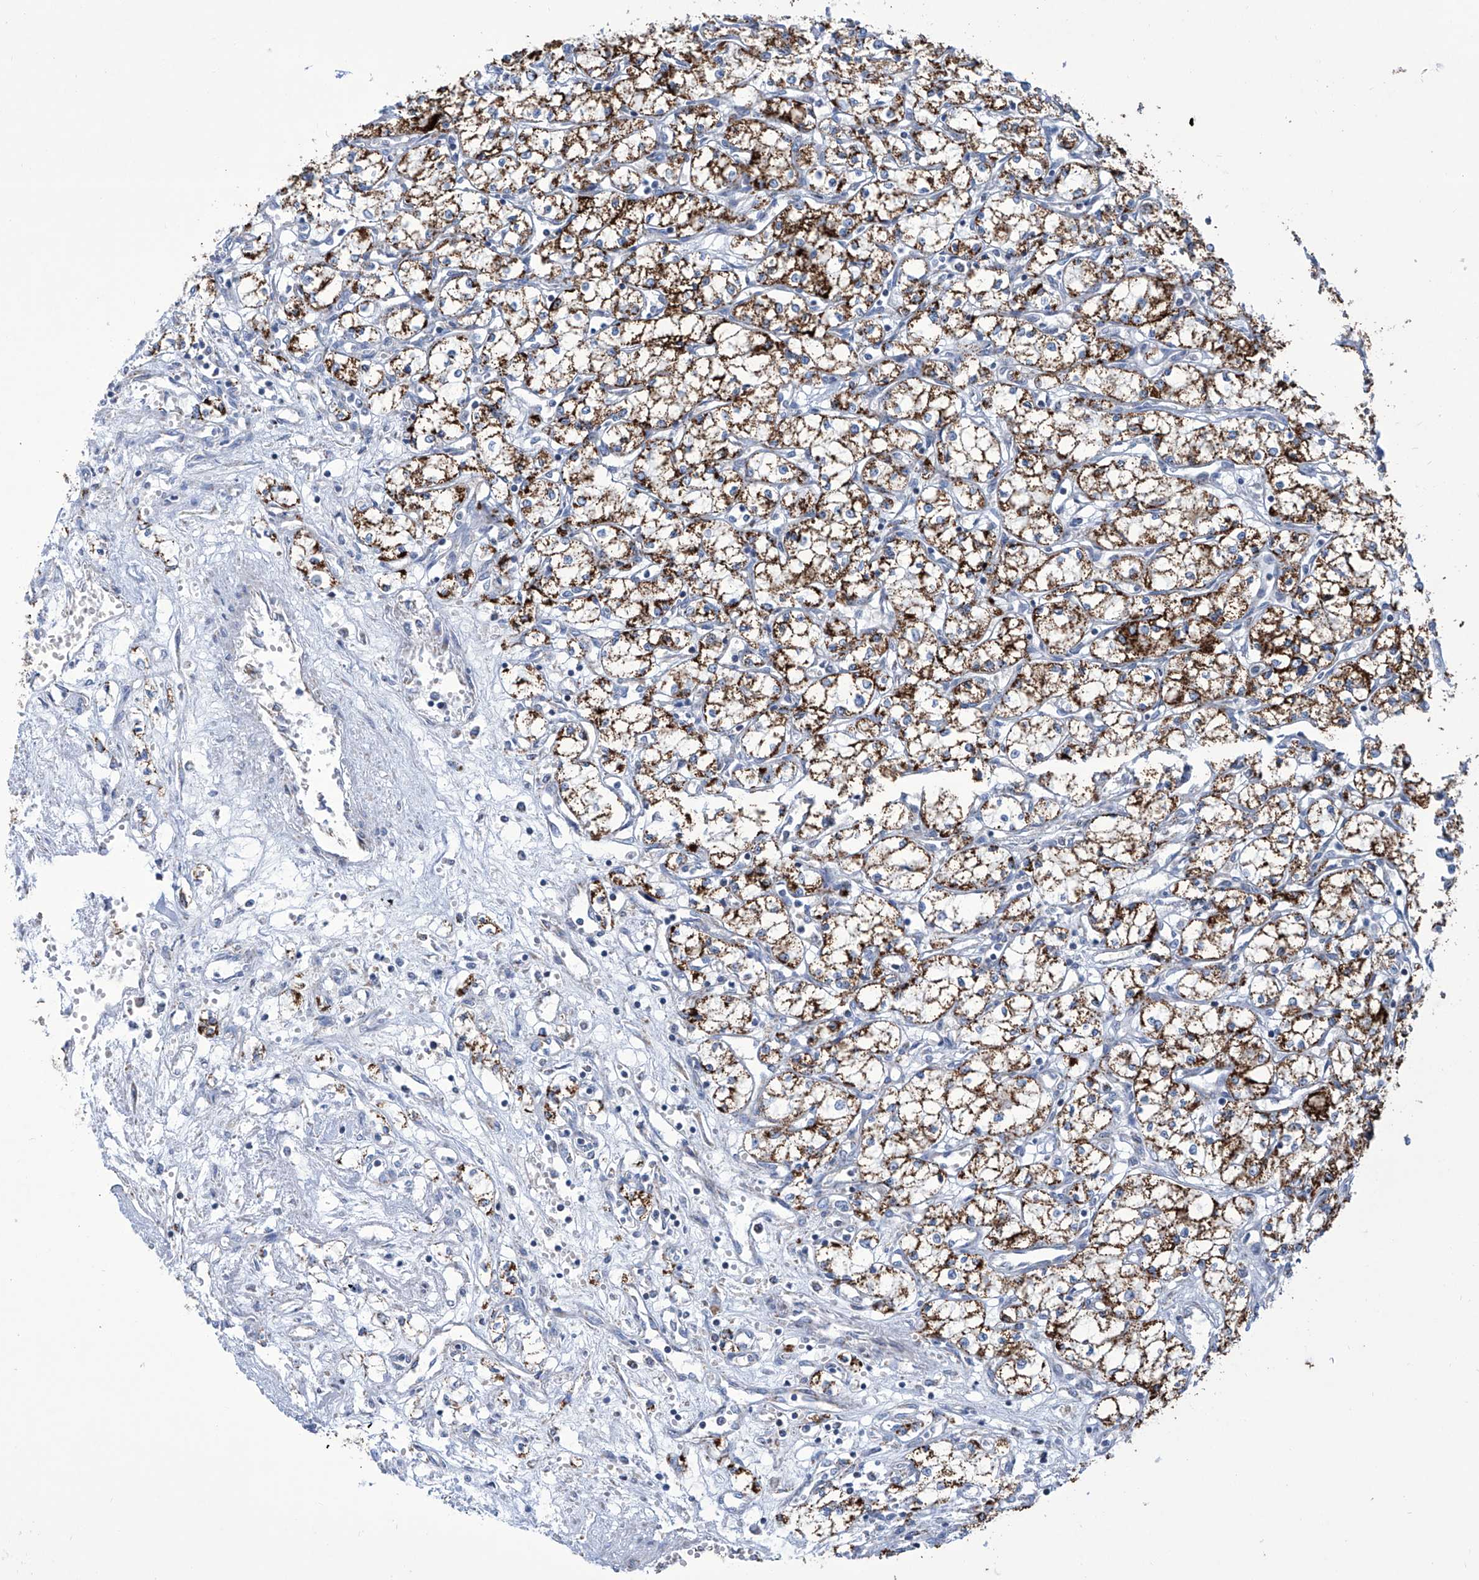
{"staining": {"intensity": "strong", "quantity": ">75%", "location": "cytoplasmic/membranous"}, "tissue": "renal cancer", "cell_type": "Tumor cells", "image_type": "cancer", "snomed": [{"axis": "morphology", "description": "Adenocarcinoma, NOS"}, {"axis": "topography", "description": "Kidney"}], "caption": "Immunohistochemical staining of adenocarcinoma (renal) exhibits strong cytoplasmic/membranous protein positivity in about >75% of tumor cells.", "gene": "ALDH6A1", "patient": {"sex": "male", "age": 59}}